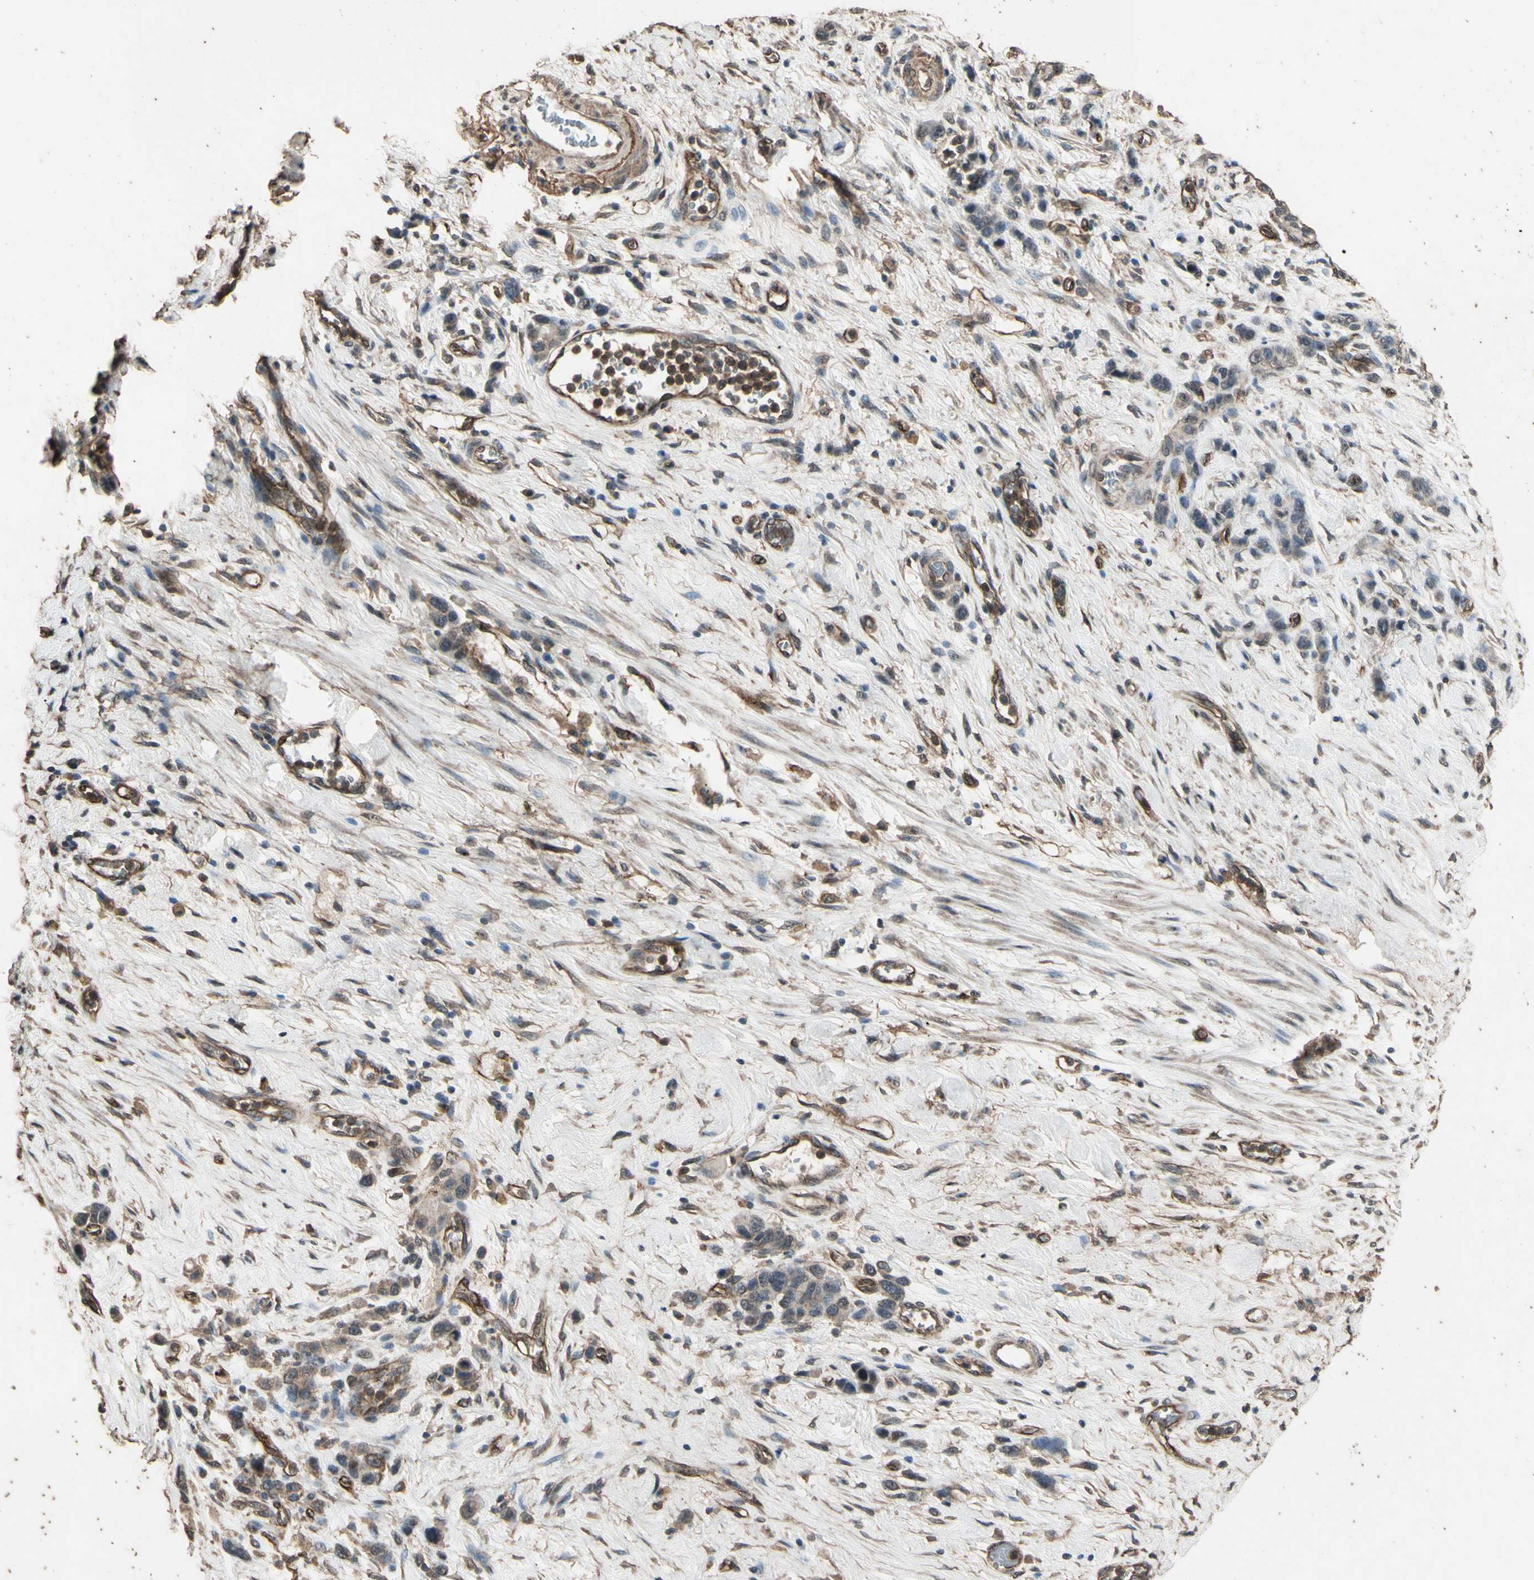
{"staining": {"intensity": "weak", "quantity": ">75%", "location": "cytoplasmic/membranous"}, "tissue": "stomach cancer", "cell_type": "Tumor cells", "image_type": "cancer", "snomed": [{"axis": "morphology", "description": "Adenocarcinoma, NOS"}, {"axis": "morphology", "description": "Adenocarcinoma, High grade"}, {"axis": "topography", "description": "Stomach, upper"}, {"axis": "topography", "description": "Stomach, lower"}], "caption": "Tumor cells exhibit weak cytoplasmic/membranous positivity in approximately >75% of cells in adenocarcinoma (stomach).", "gene": "TSPO", "patient": {"sex": "female", "age": 65}}